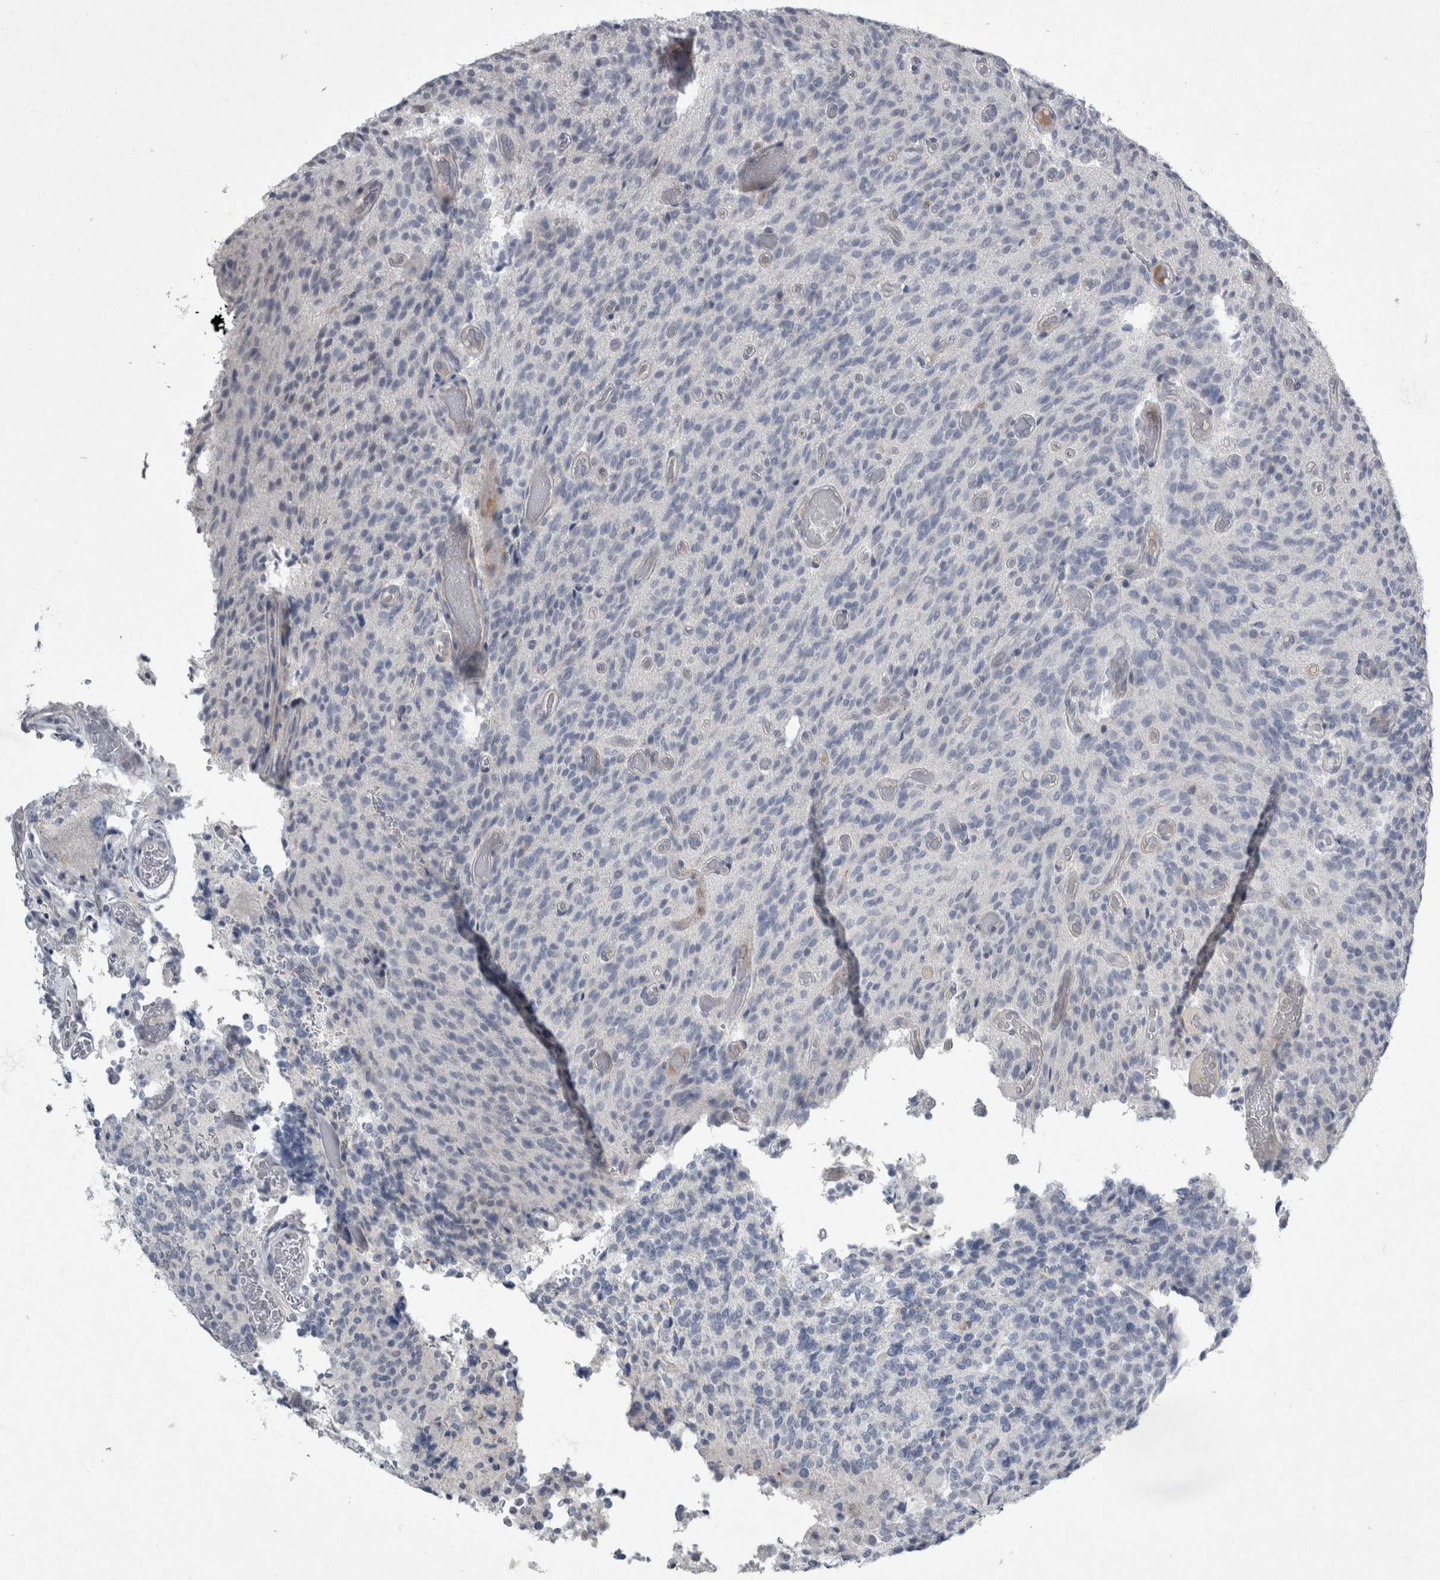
{"staining": {"intensity": "negative", "quantity": "none", "location": "none"}, "tissue": "glioma", "cell_type": "Tumor cells", "image_type": "cancer", "snomed": [{"axis": "morphology", "description": "Glioma, malignant, High grade"}, {"axis": "topography", "description": "Brain"}], "caption": "Photomicrograph shows no protein expression in tumor cells of malignant glioma (high-grade) tissue.", "gene": "PDX1", "patient": {"sex": "male", "age": 34}}